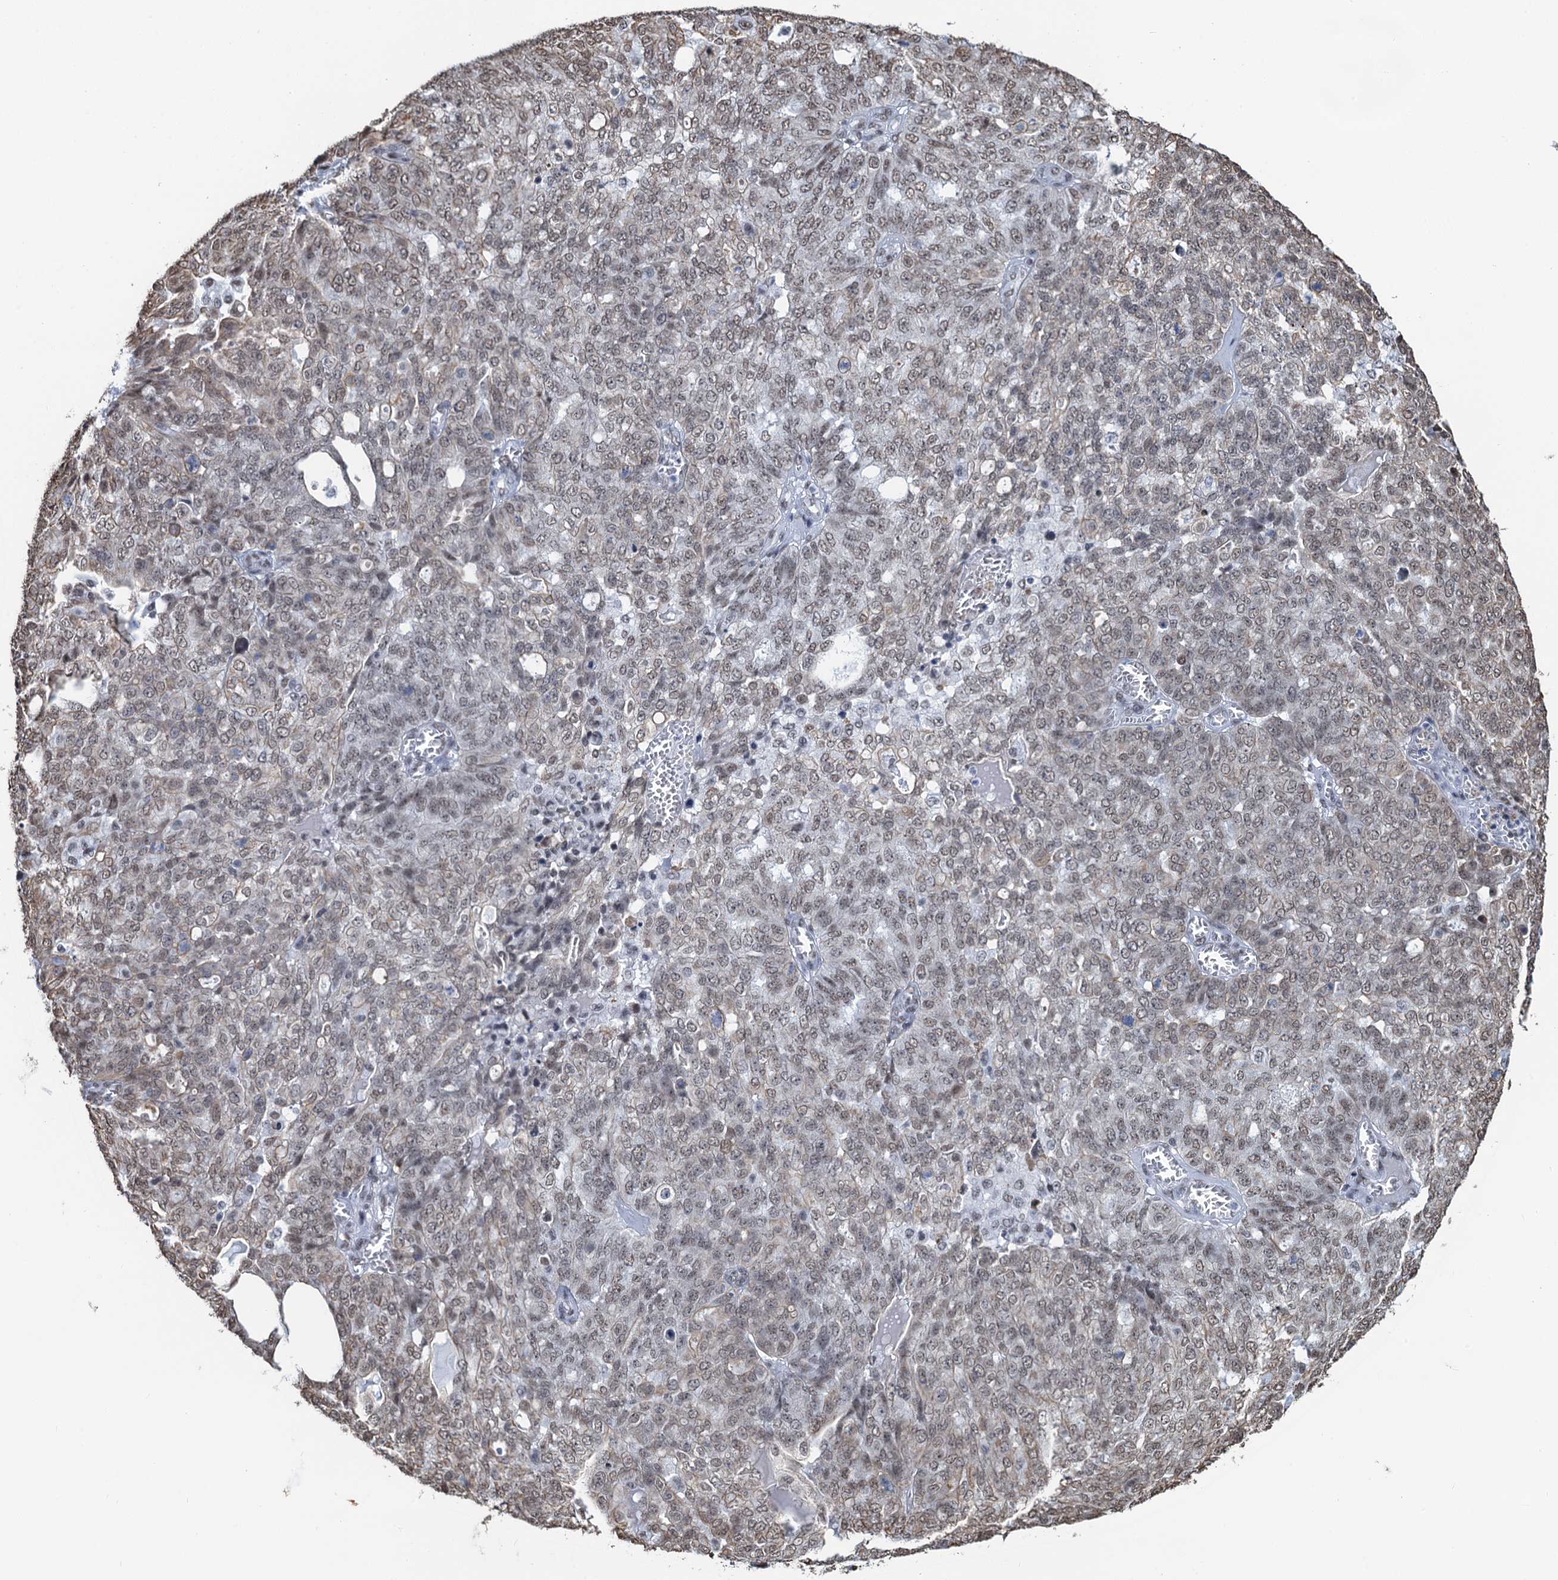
{"staining": {"intensity": "moderate", "quantity": "25%-75%", "location": "nuclear"}, "tissue": "ovarian cancer", "cell_type": "Tumor cells", "image_type": "cancer", "snomed": [{"axis": "morphology", "description": "Cystadenocarcinoma, serous, NOS"}, {"axis": "topography", "description": "Soft tissue"}, {"axis": "topography", "description": "Ovary"}], "caption": "Serous cystadenocarcinoma (ovarian) stained for a protein exhibits moderate nuclear positivity in tumor cells.", "gene": "ZNF609", "patient": {"sex": "female", "age": 57}}